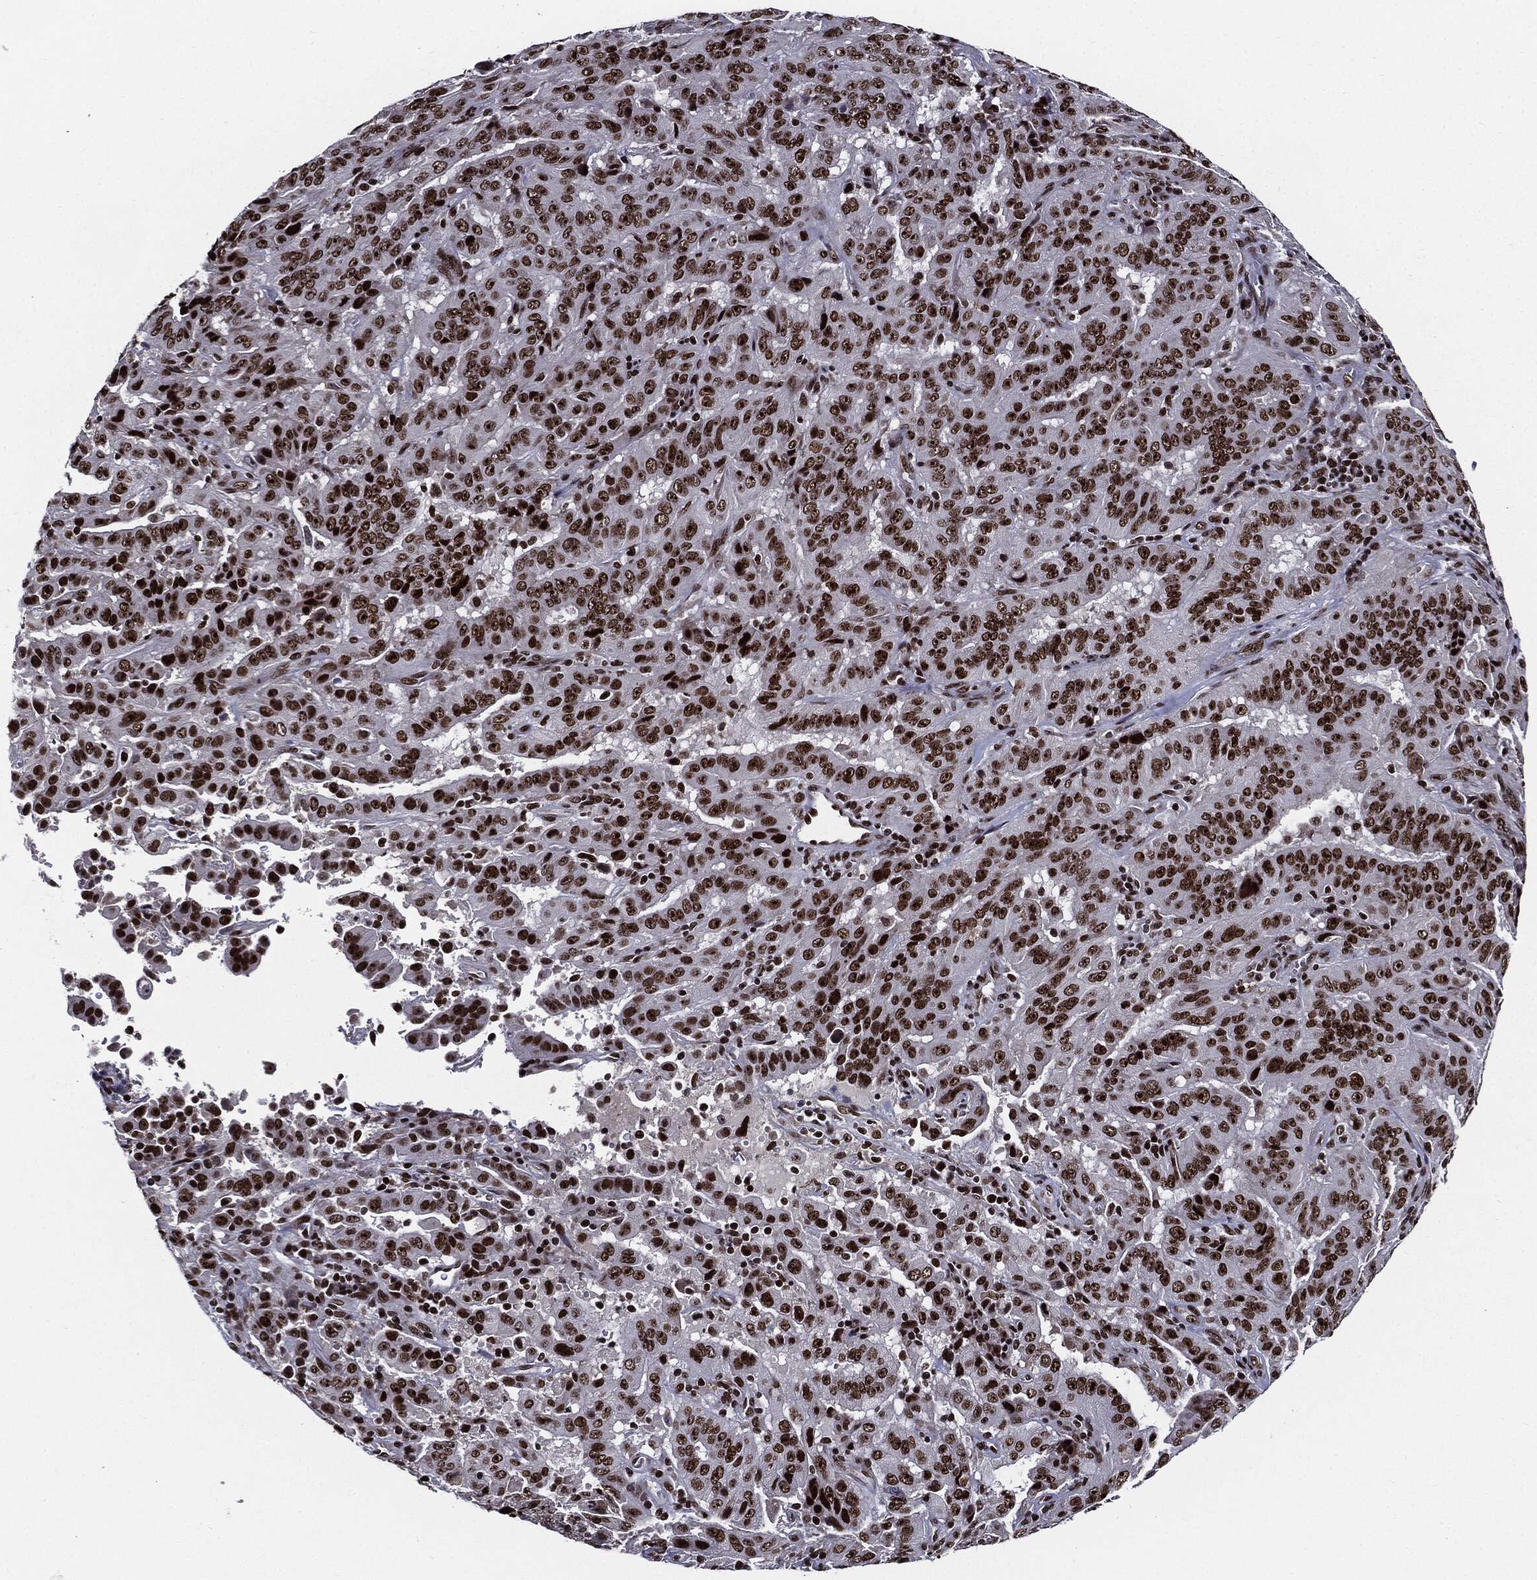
{"staining": {"intensity": "strong", "quantity": ">75%", "location": "nuclear"}, "tissue": "pancreatic cancer", "cell_type": "Tumor cells", "image_type": "cancer", "snomed": [{"axis": "morphology", "description": "Adenocarcinoma, NOS"}, {"axis": "topography", "description": "Pancreas"}], "caption": "High-magnification brightfield microscopy of adenocarcinoma (pancreatic) stained with DAB (brown) and counterstained with hematoxylin (blue). tumor cells exhibit strong nuclear positivity is seen in about>75% of cells.", "gene": "ZFP91", "patient": {"sex": "male", "age": 63}}